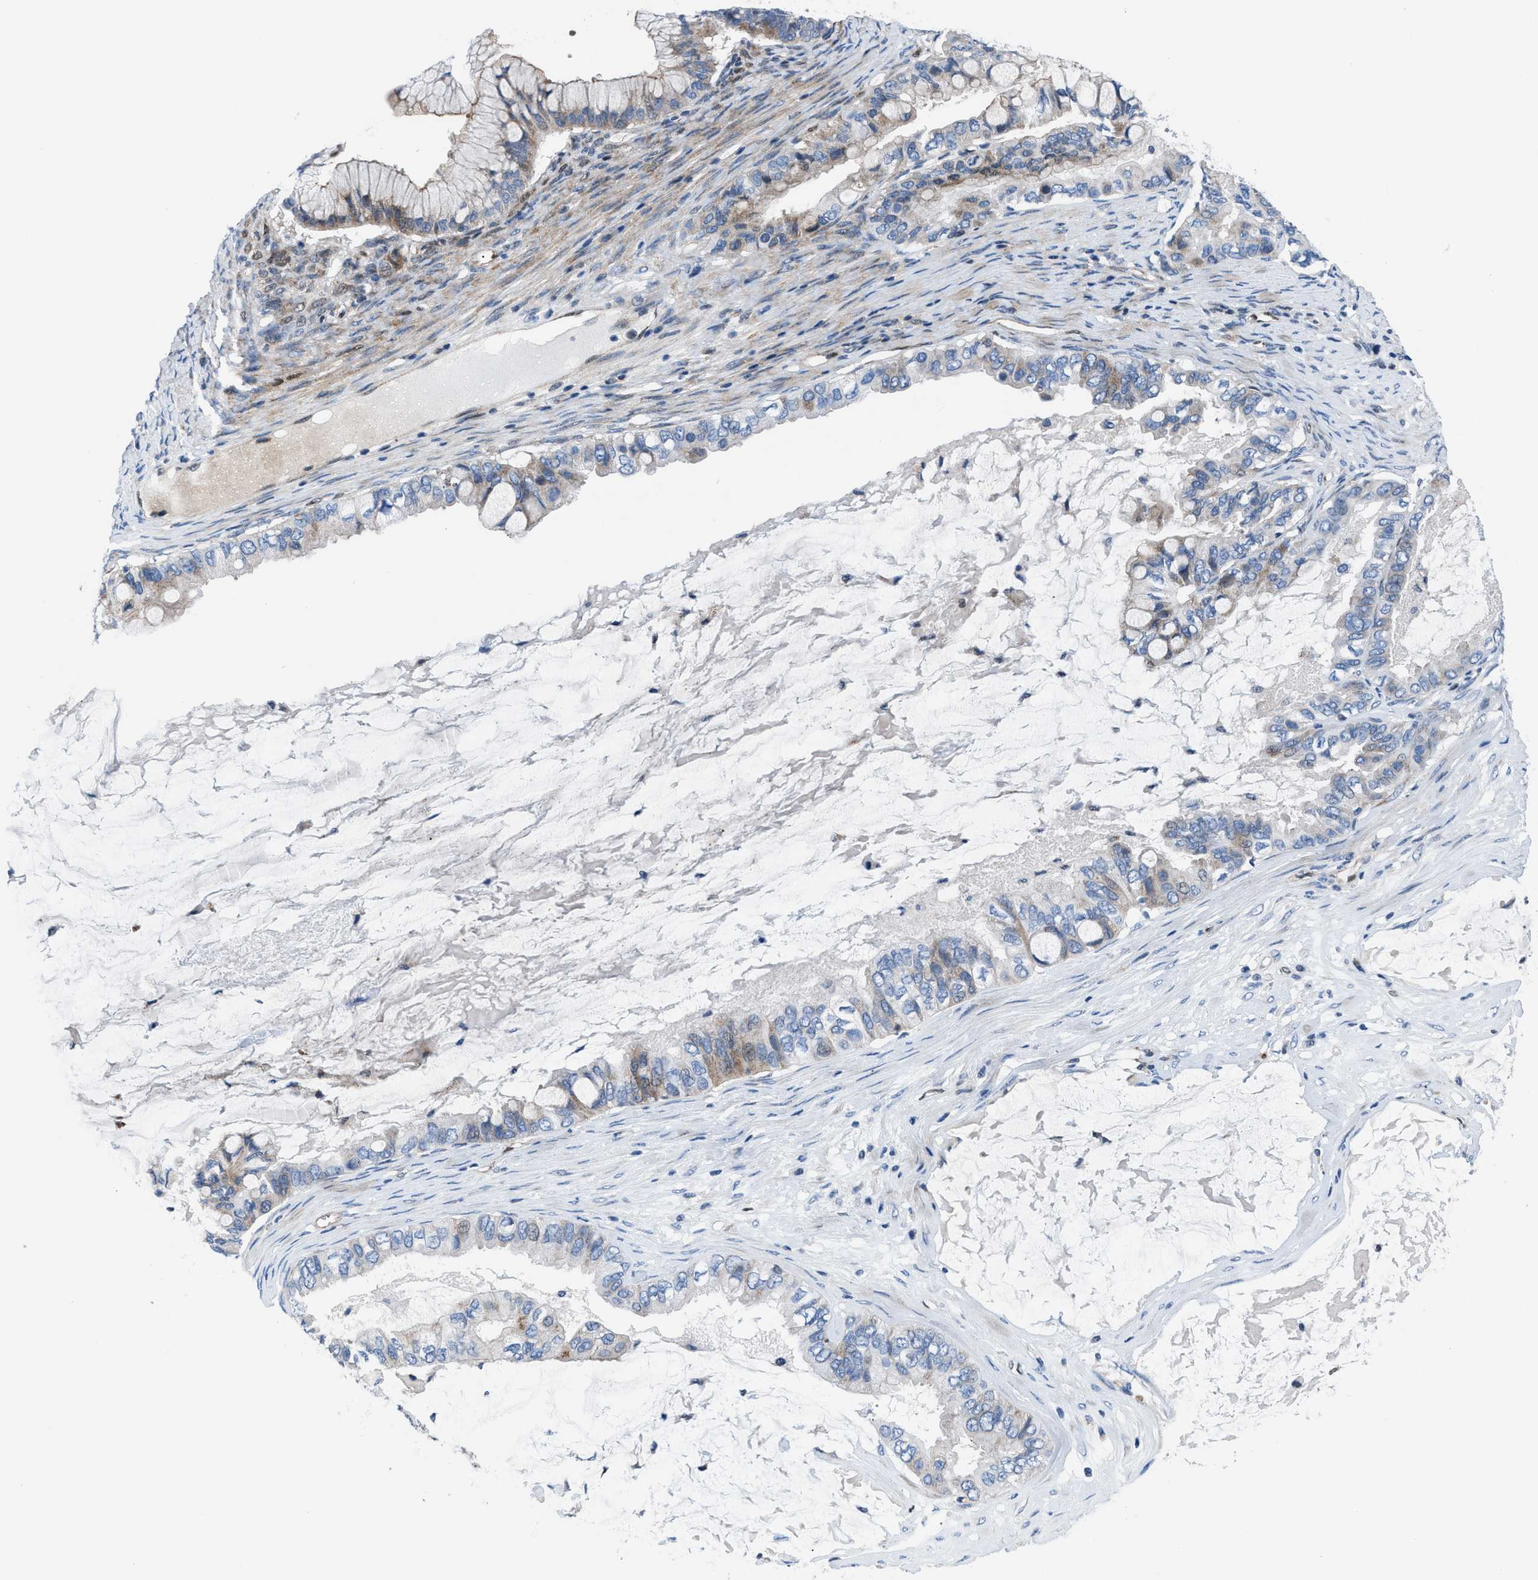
{"staining": {"intensity": "moderate", "quantity": "<25%", "location": "cytoplasmic/membranous"}, "tissue": "ovarian cancer", "cell_type": "Tumor cells", "image_type": "cancer", "snomed": [{"axis": "morphology", "description": "Cystadenocarcinoma, mucinous, NOS"}, {"axis": "topography", "description": "Ovary"}], "caption": "Immunohistochemistry (IHC) (DAB (3,3'-diaminobenzidine)) staining of human mucinous cystadenocarcinoma (ovarian) demonstrates moderate cytoplasmic/membranous protein expression in about <25% of tumor cells.", "gene": "LMO2", "patient": {"sex": "female", "age": 80}}